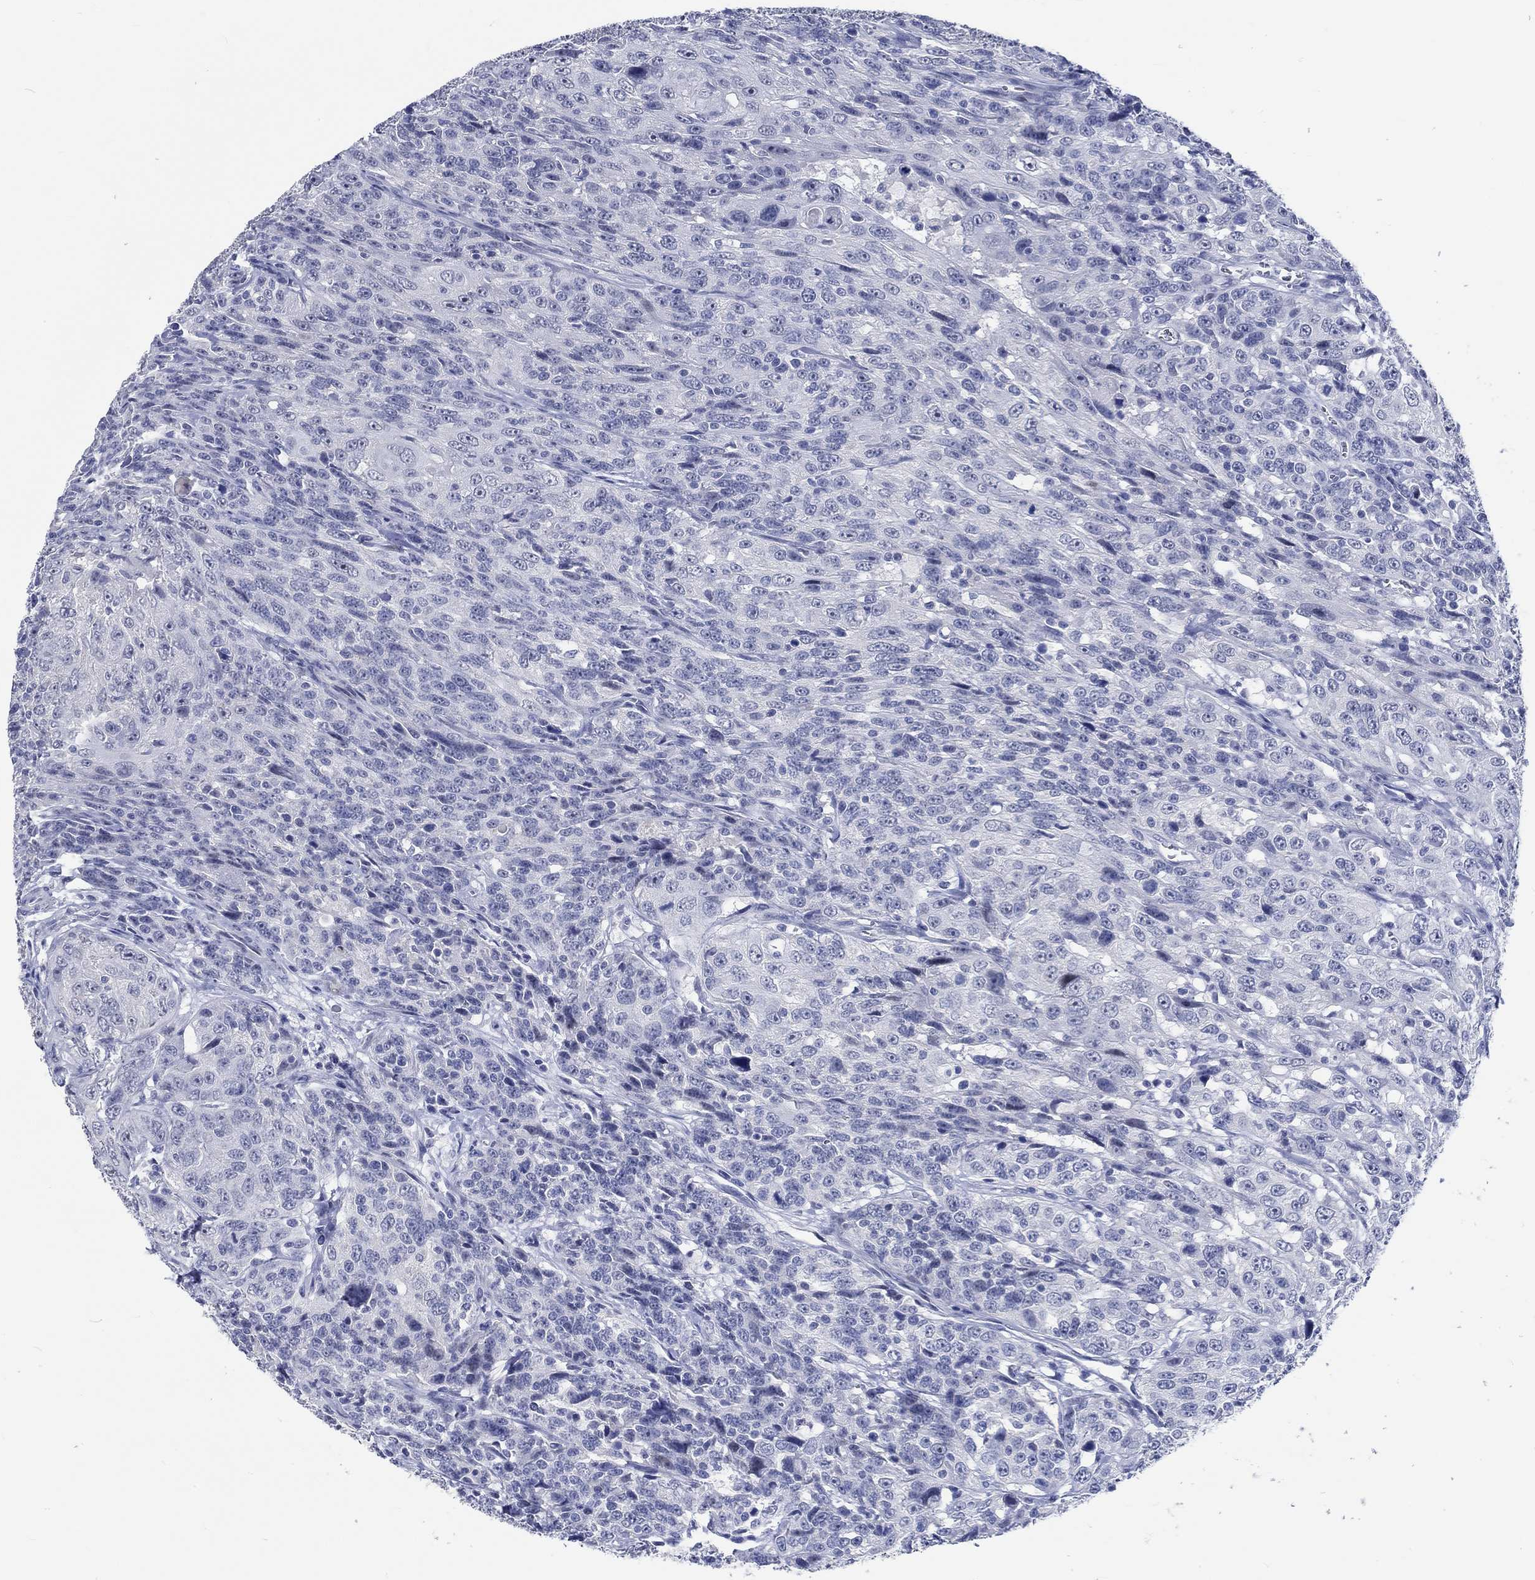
{"staining": {"intensity": "negative", "quantity": "none", "location": "none"}, "tissue": "urothelial cancer", "cell_type": "Tumor cells", "image_type": "cancer", "snomed": [{"axis": "morphology", "description": "Urothelial carcinoma, NOS"}, {"axis": "morphology", "description": "Urothelial carcinoma, High grade"}, {"axis": "topography", "description": "Urinary bladder"}], "caption": "Histopathology image shows no protein expression in tumor cells of urothelial cancer tissue.", "gene": "C4orf47", "patient": {"sex": "female", "age": 73}}